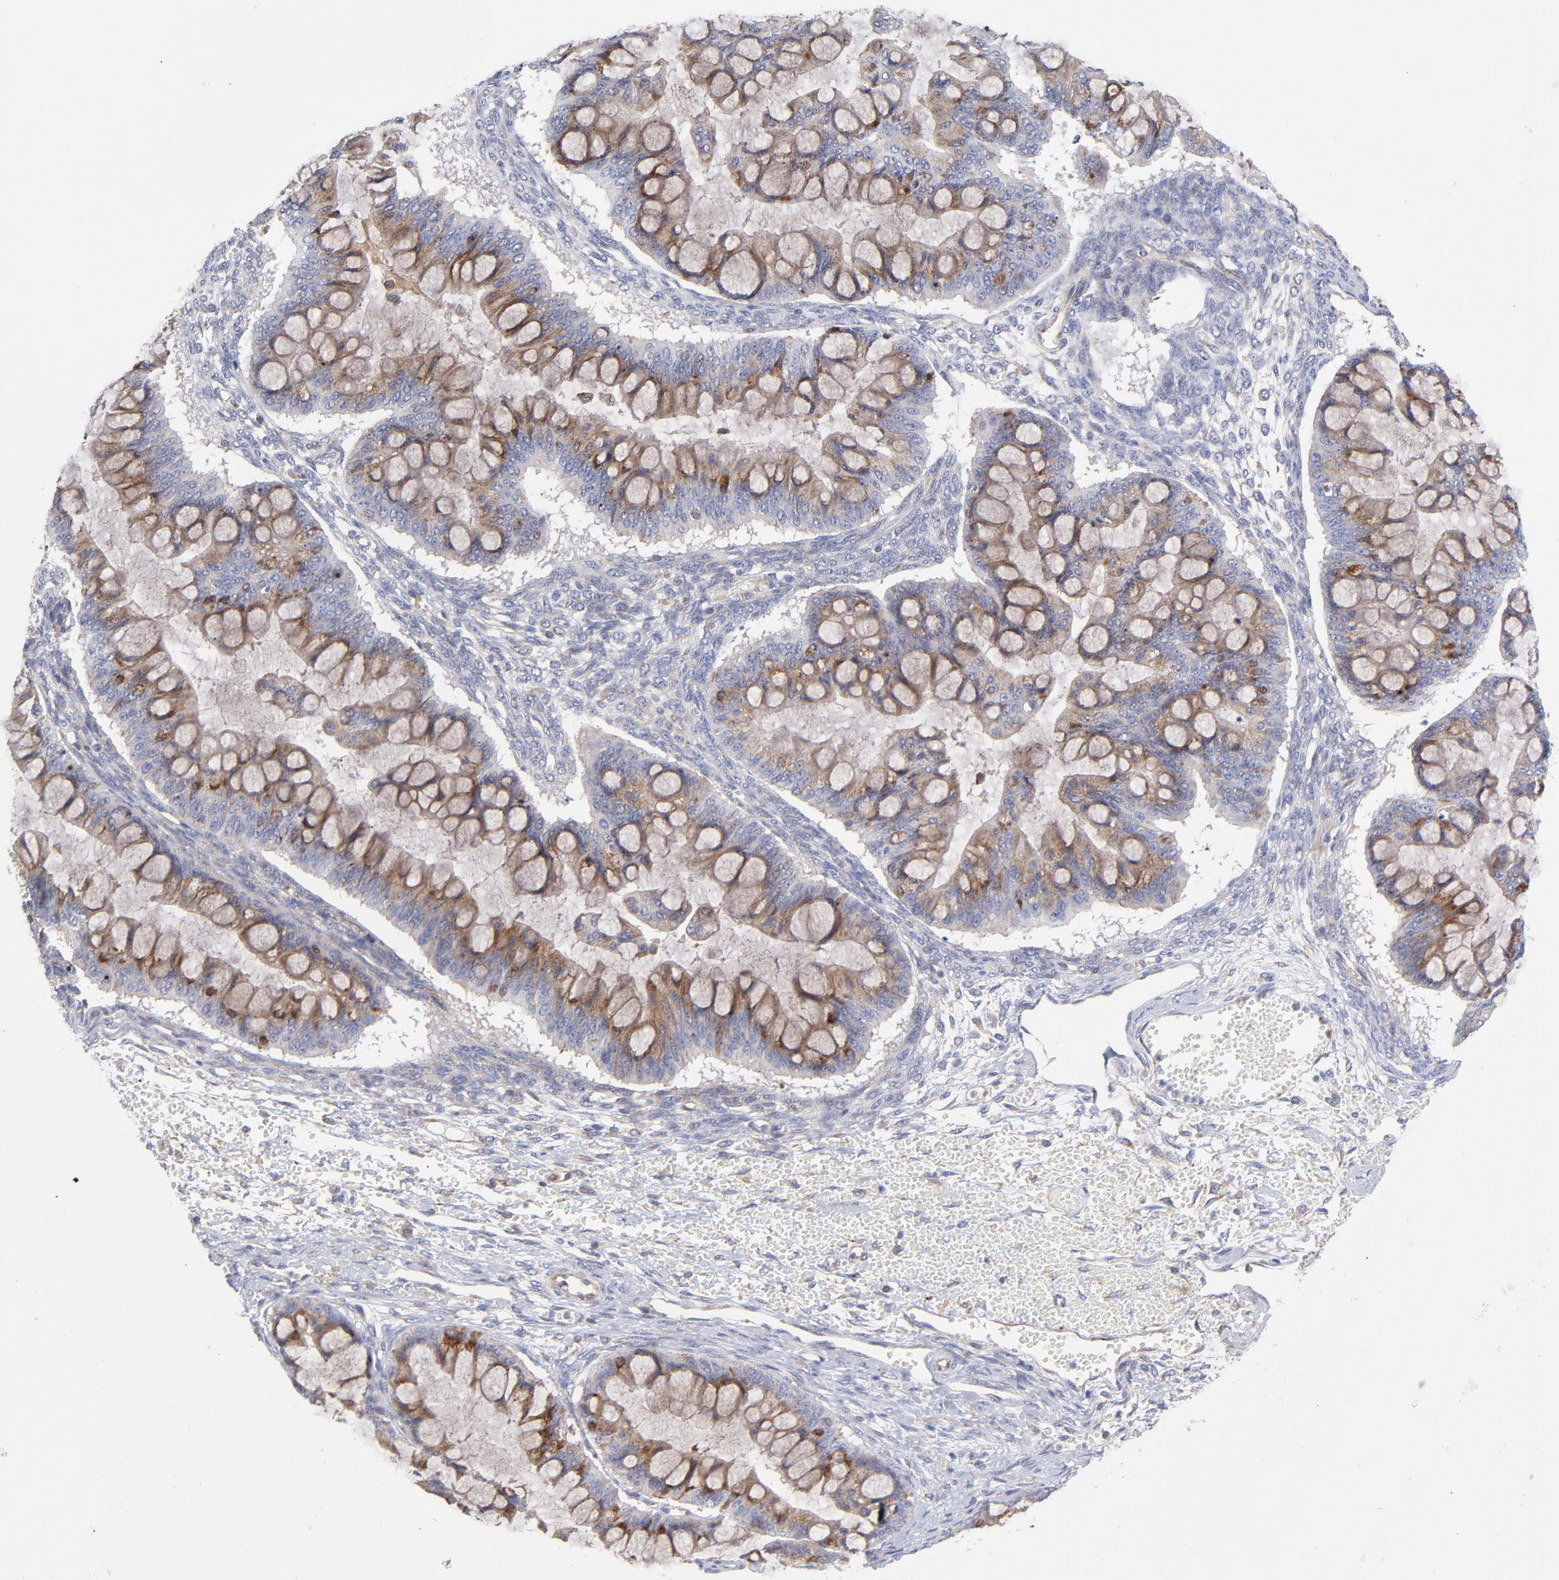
{"staining": {"intensity": "weak", "quantity": ">75%", "location": "cytoplasmic/membranous"}, "tissue": "ovarian cancer", "cell_type": "Tumor cells", "image_type": "cancer", "snomed": [{"axis": "morphology", "description": "Cystadenocarcinoma, mucinous, NOS"}, {"axis": "topography", "description": "Ovary"}], "caption": "Weak cytoplasmic/membranous expression is appreciated in about >75% of tumor cells in ovarian cancer.", "gene": "RAPGEF3", "patient": {"sex": "female", "age": 73}}